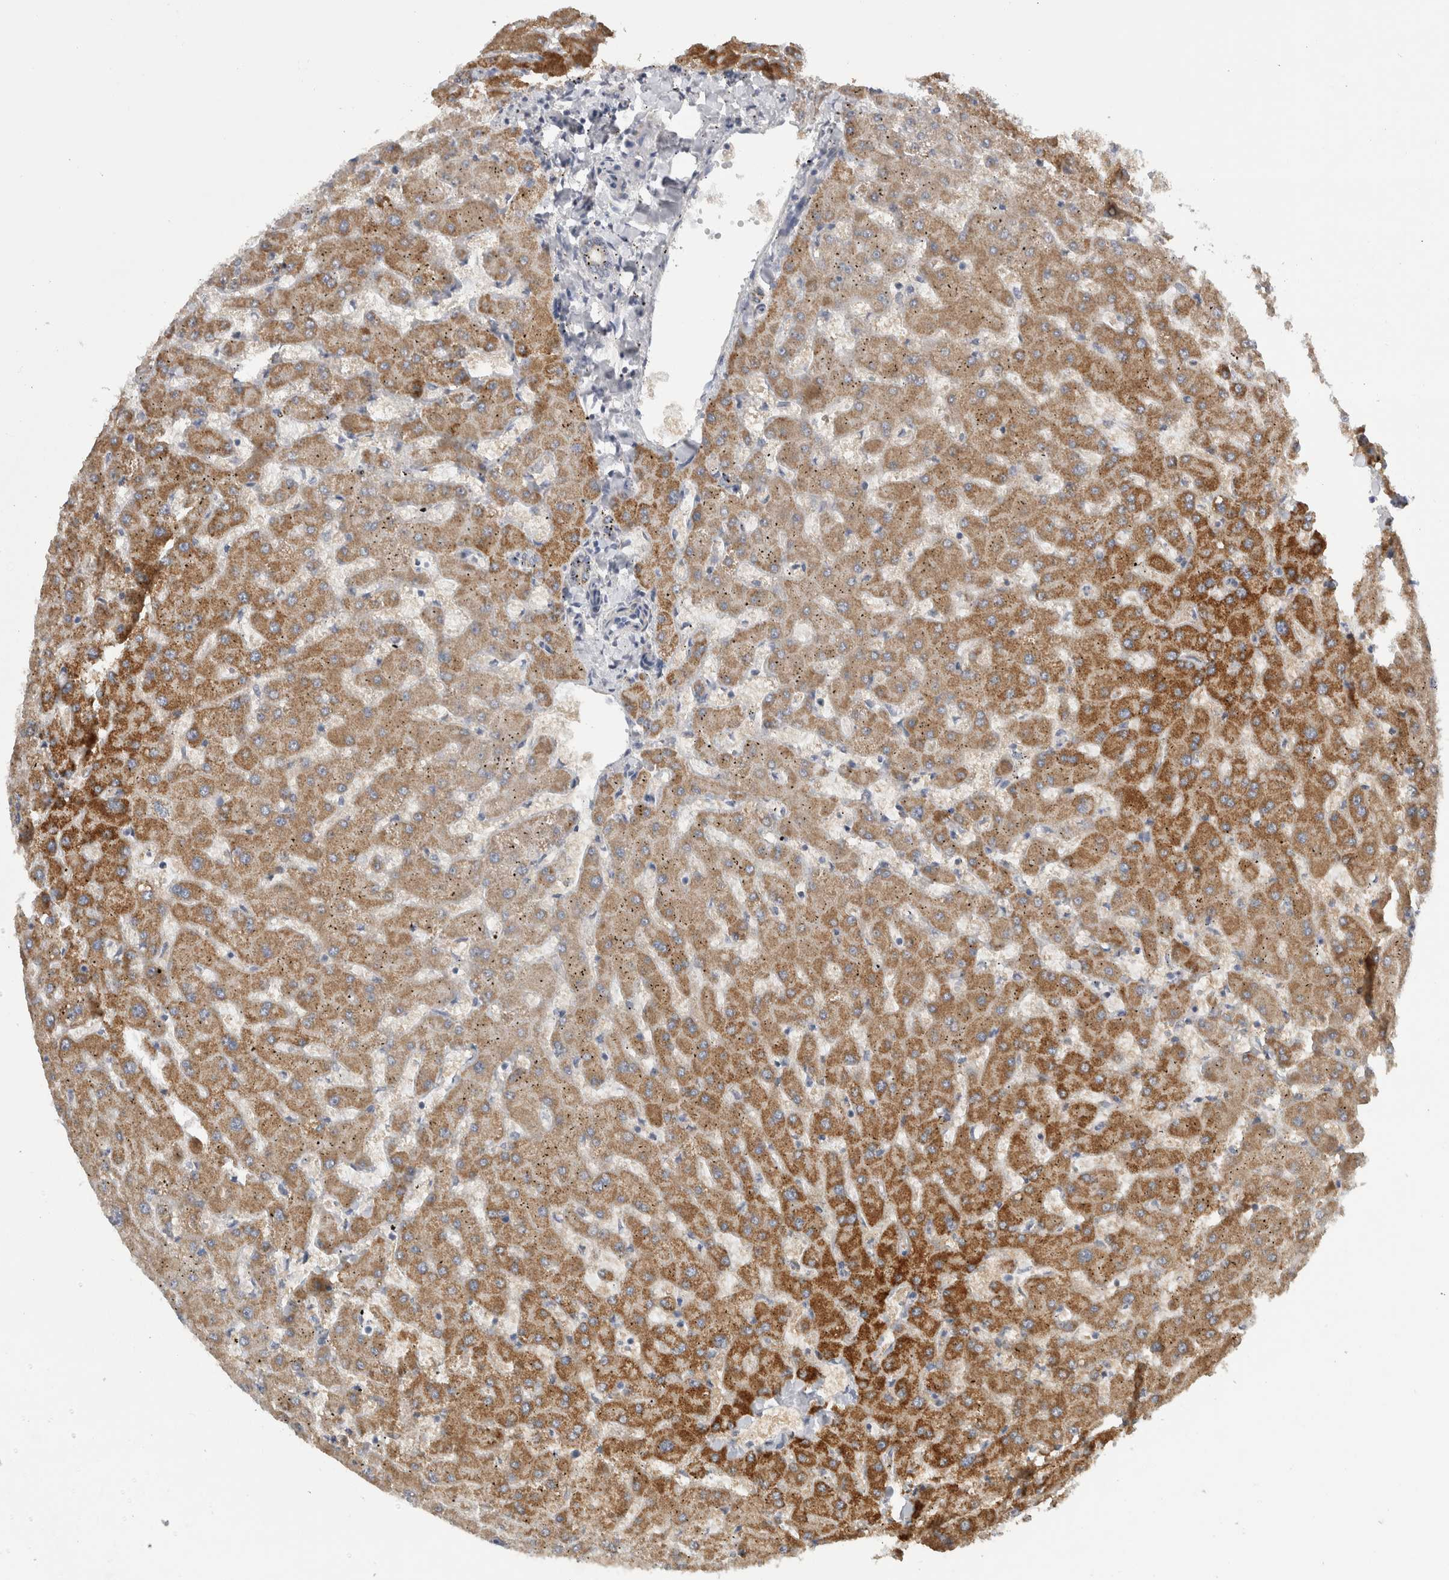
{"staining": {"intensity": "weak", "quantity": "25%-75%", "location": "cytoplasmic/membranous"}, "tissue": "liver", "cell_type": "Cholangiocytes", "image_type": "normal", "snomed": [{"axis": "morphology", "description": "Normal tissue, NOS"}, {"axis": "topography", "description": "Liver"}], "caption": "Liver stained for a protein exhibits weak cytoplasmic/membranous positivity in cholangiocytes.", "gene": "DYRK2", "patient": {"sex": "female", "age": 63}}